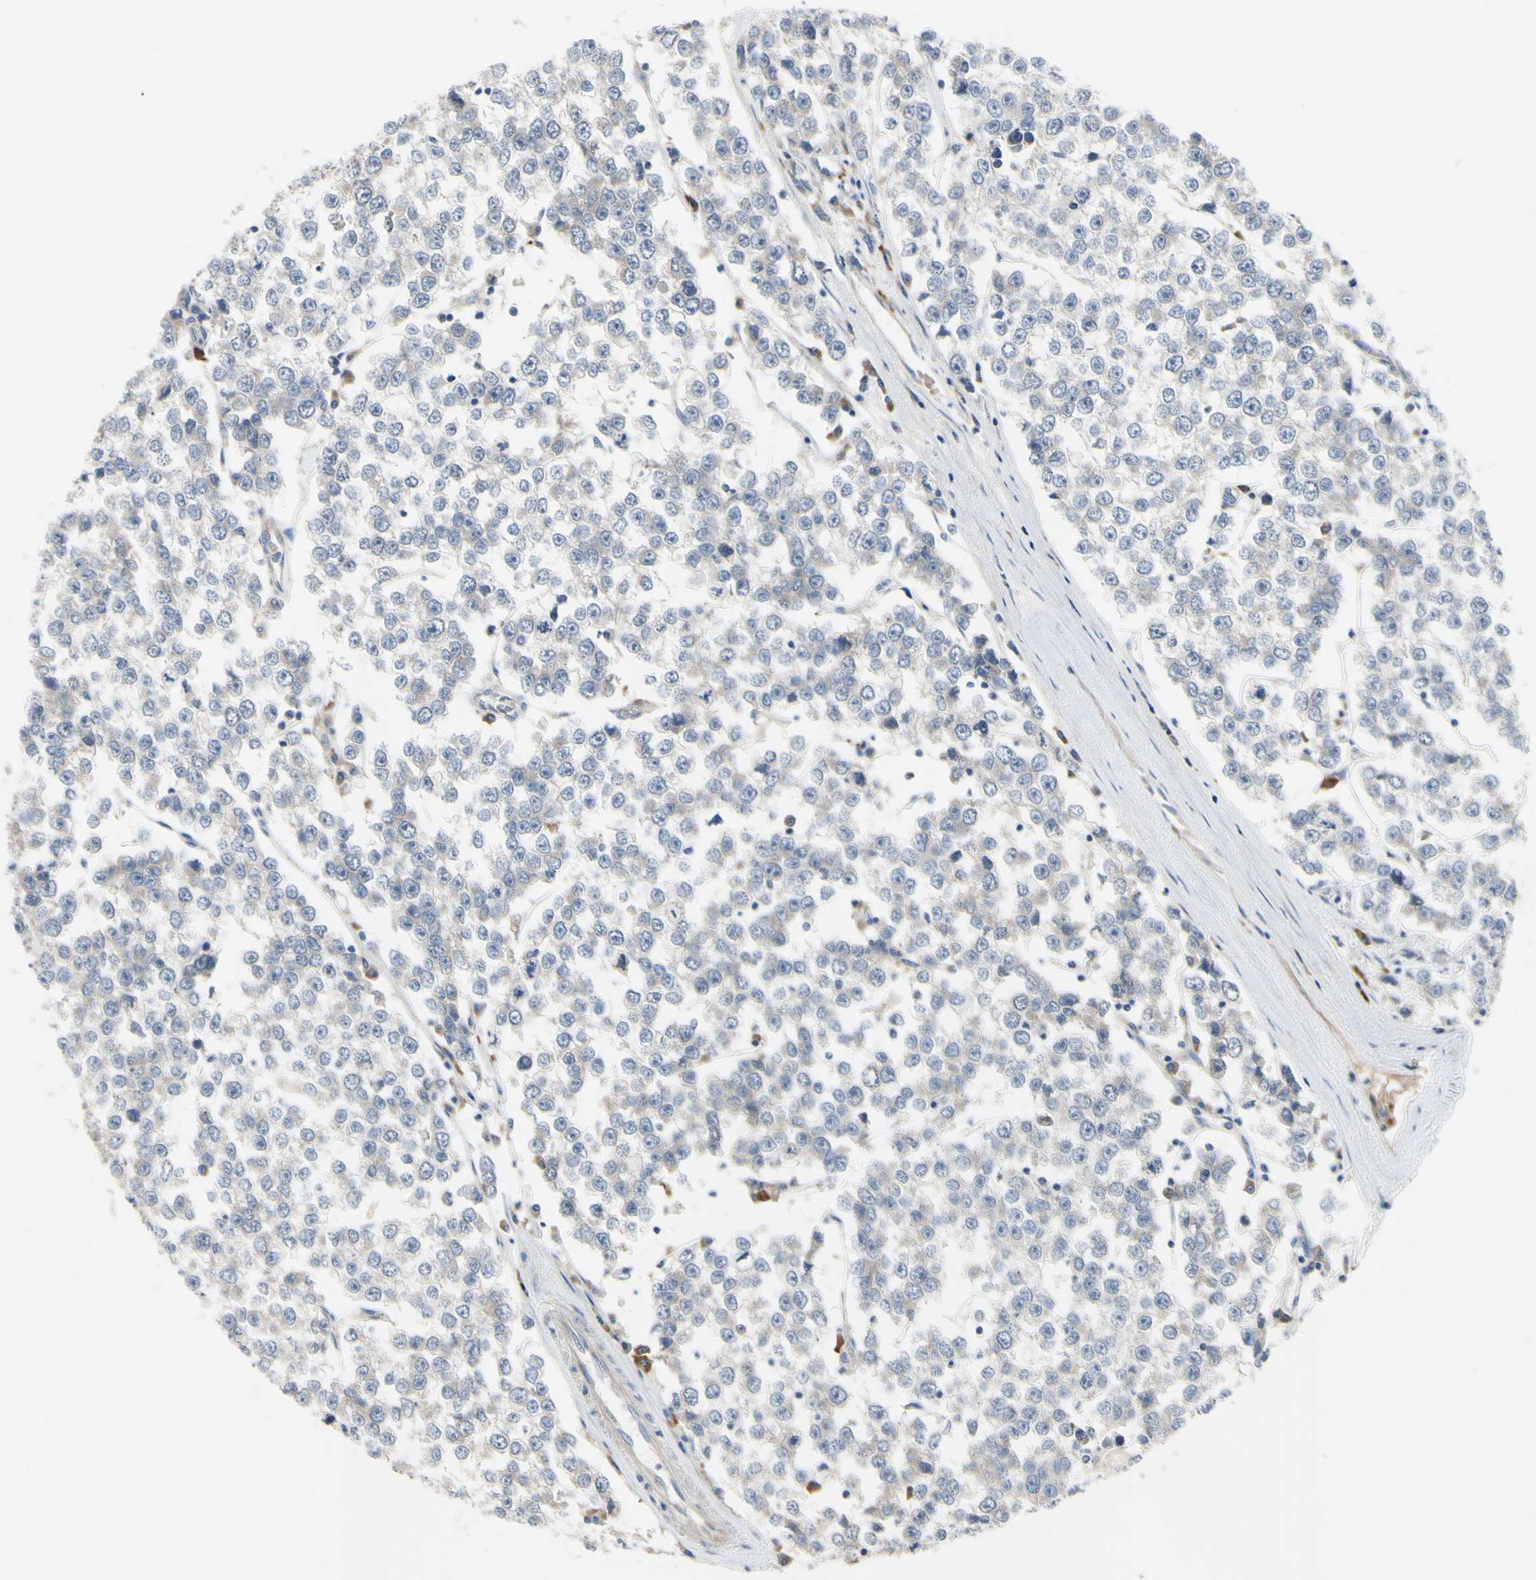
{"staining": {"intensity": "weak", "quantity": ">75%", "location": "cytoplasmic/membranous"}, "tissue": "testis cancer", "cell_type": "Tumor cells", "image_type": "cancer", "snomed": [{"axis": "morphology", "description": "Seminoma, NOS"}, {"axis": "morphology", "description": "Carcinoma, Embryonal, NOS"}, {"axis": "topography", "description": "Testis"}], "caption": "An IHC histopathology image of tumor tissue is shown. Protein staining in brown shows weak cytoplasmic/membranous positivity in testis cancer within tumor cells.", "gene": "XIAP", "patient": {"sex": "male", "age": 52}}